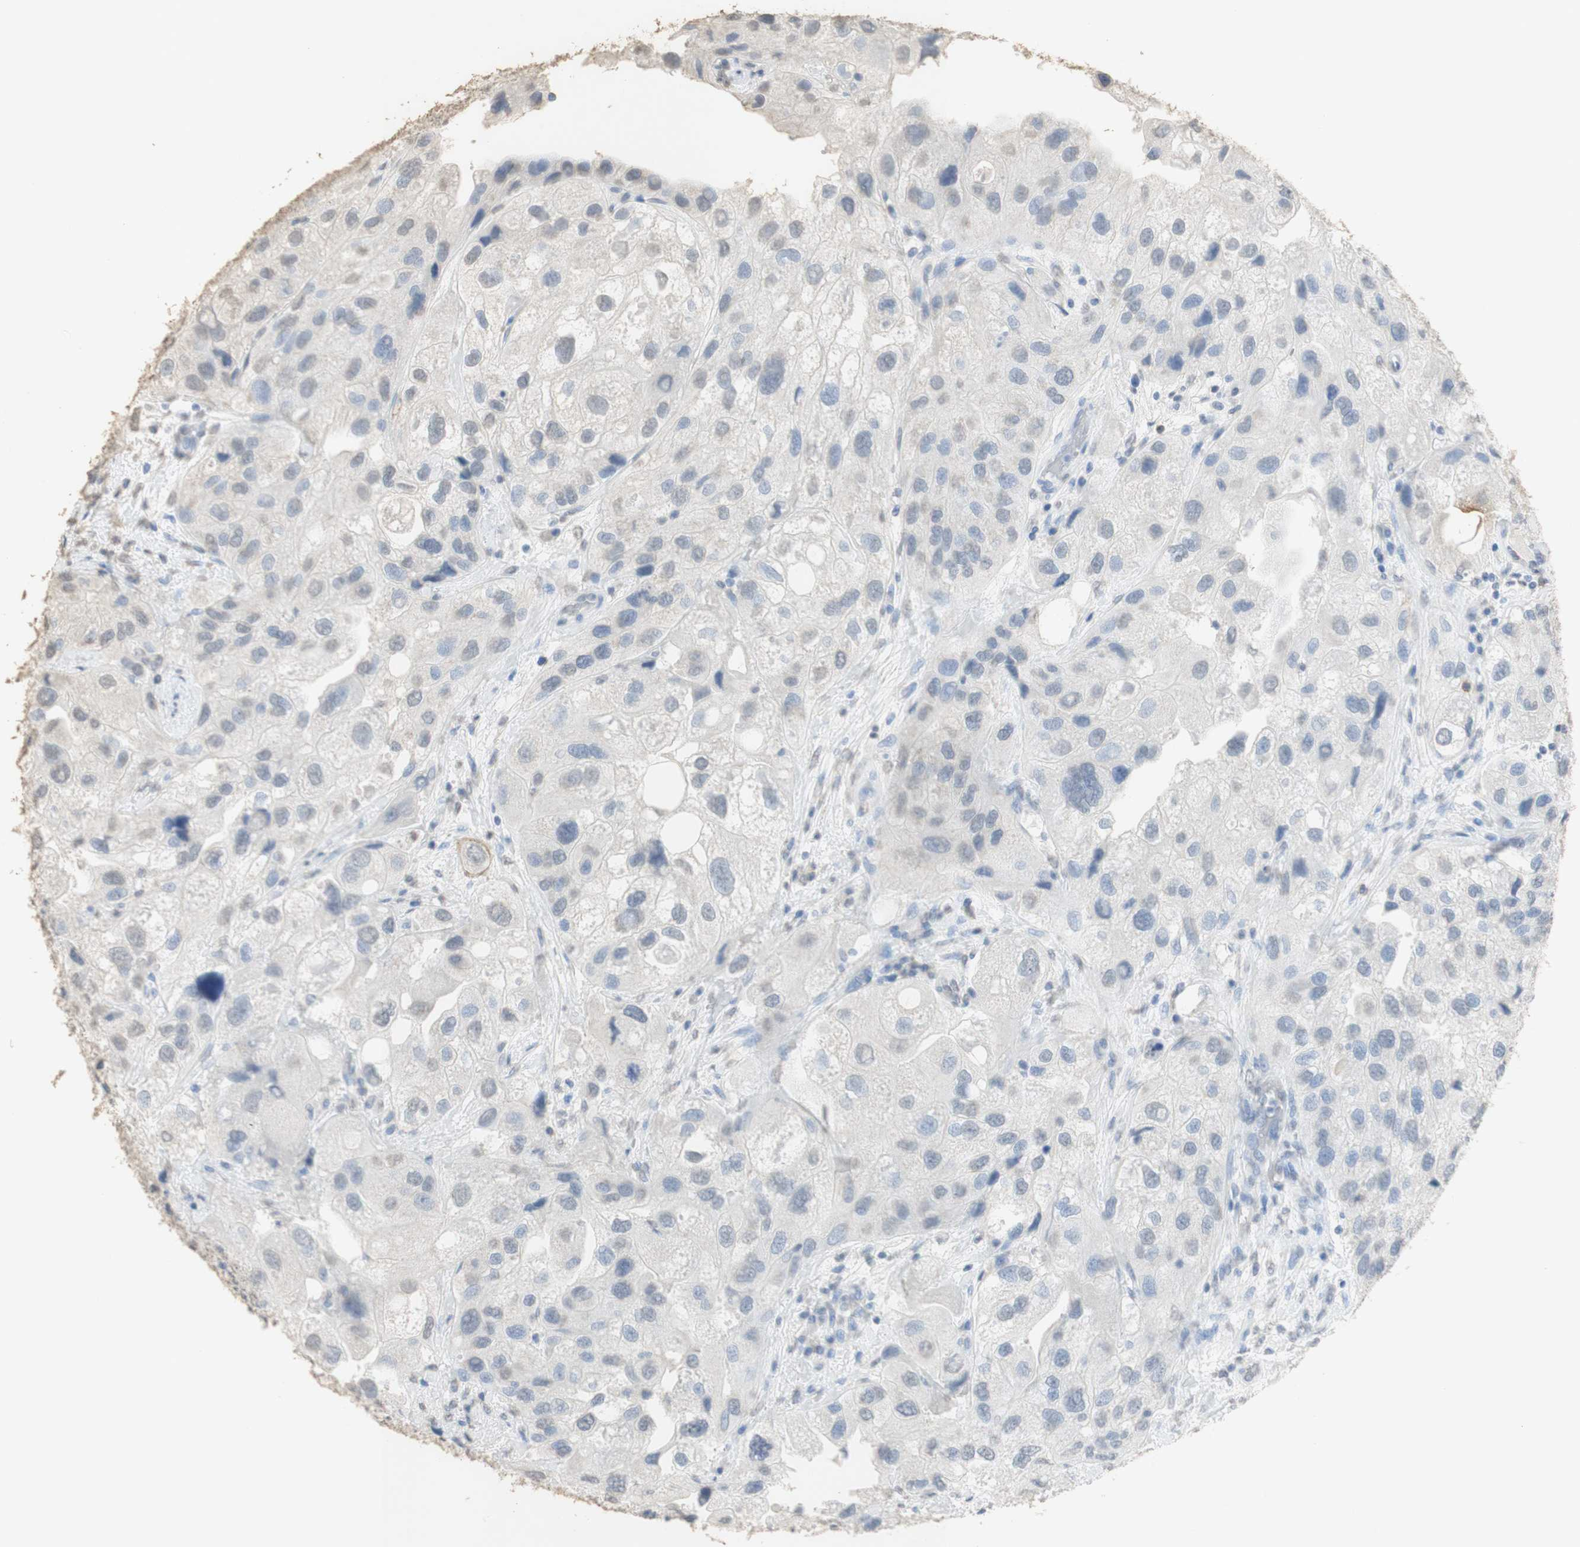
{"staining": {"intensity": "weak", "quantity": "<25%", "location": "cytoplasmic/membranous,nuclear"}, "tissue": "urothelial cancer", "cell_type": "Tumor cells", "image_type": "cancer", "snomed": [{"axis": "morphology", "description": "Urothelial carcinoma, High grade"}, {"axis": "topography", "description": "Urinary bladder"}], "caption": "Image shows no protein expression in tumor cells of urothelial cancer tissue.", "gene": "L1CAM", "patient": {"sex": "female", "age": 64}}